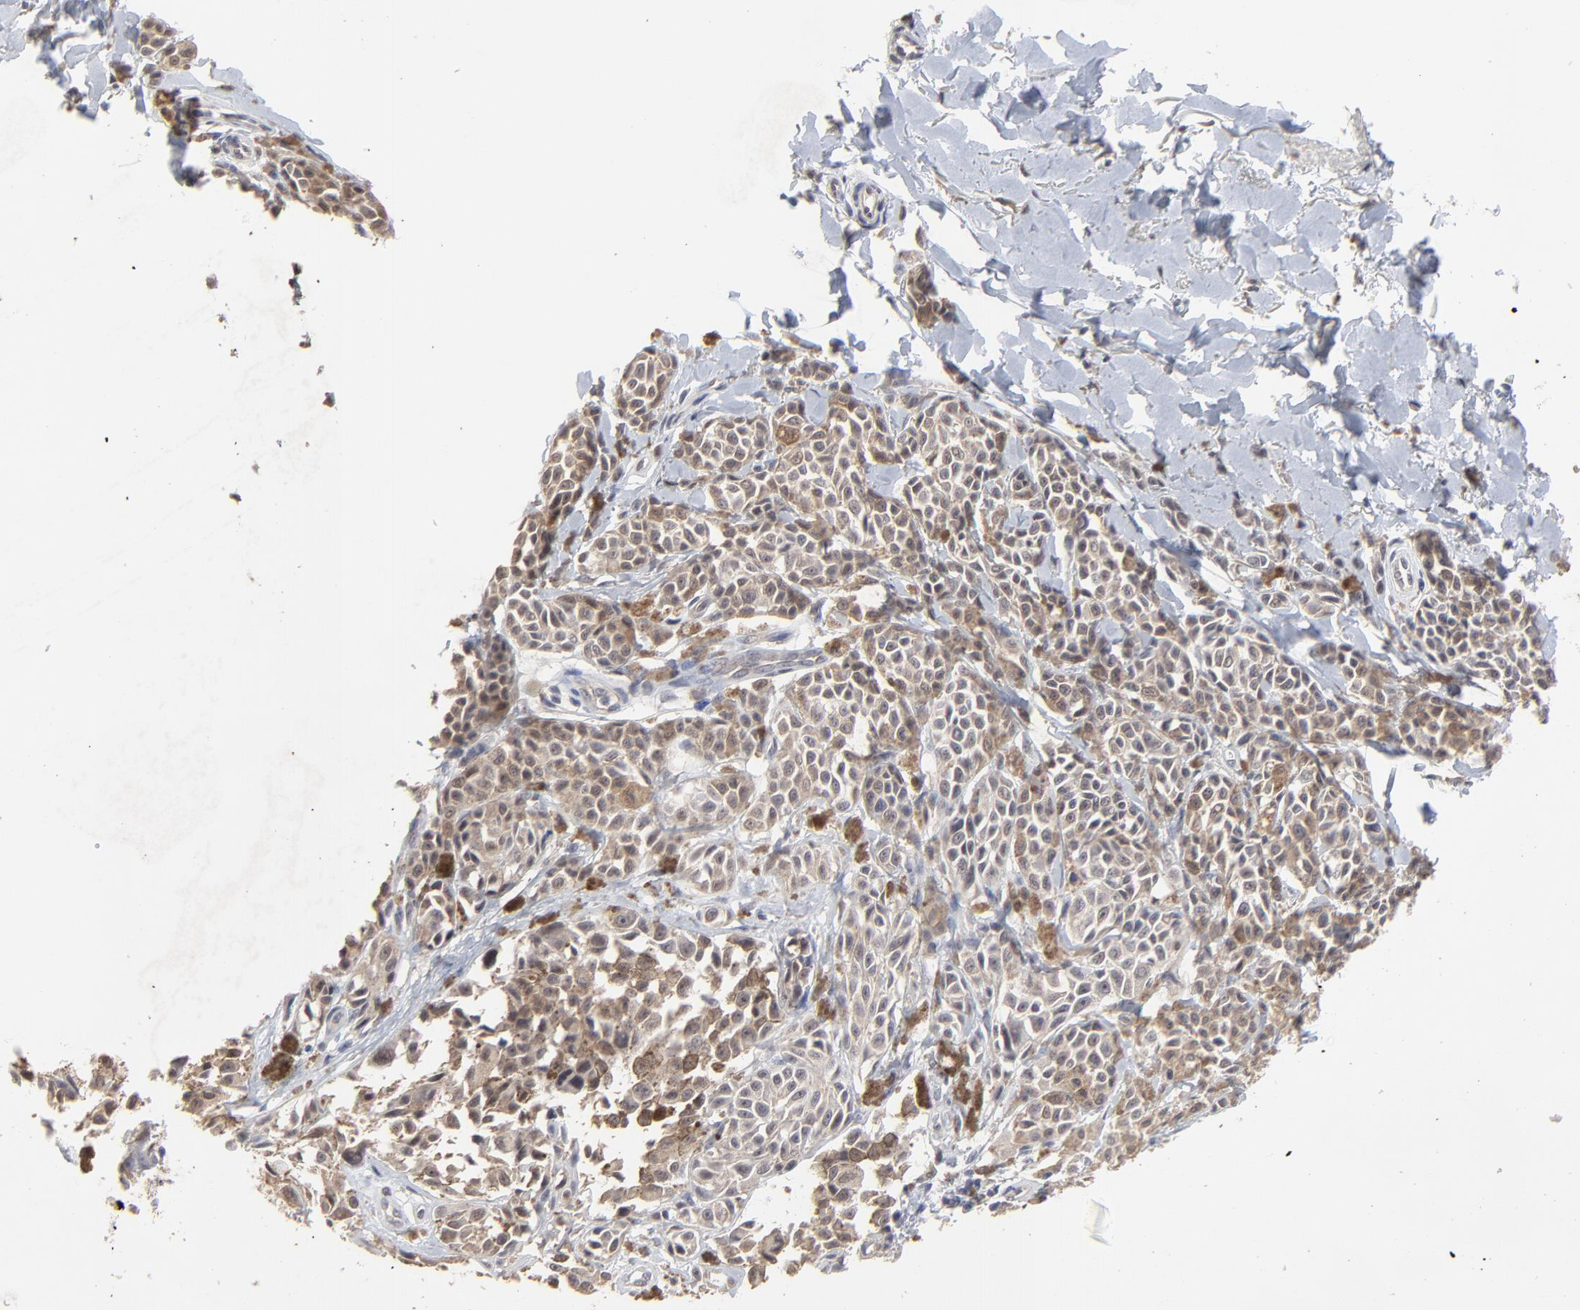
{"staining": {"intensity": "weak", "quantity": ">75%", "location": "cytoplasmic/membranous"}, "tissue": "melanoma", "cell_type": "Tumor cells", "image_type": "cancer", "snomed": [{"axis": "morphology", "description": "Malignant melanoma, NOS"}, {"axis": "topography", "description": "Skin"}], "caption": "DAB (3,3'-diaminobenzidine) immunohistochemical staining of melanoma exhibits weak cytoplasmic/membranous protein staining in approximately >75% of tumor cells. (Brightfield microscopy of DAB IHC at high magnification).", "gene": "FAM199X", "patient": {"sex": "female", "age": 38}}